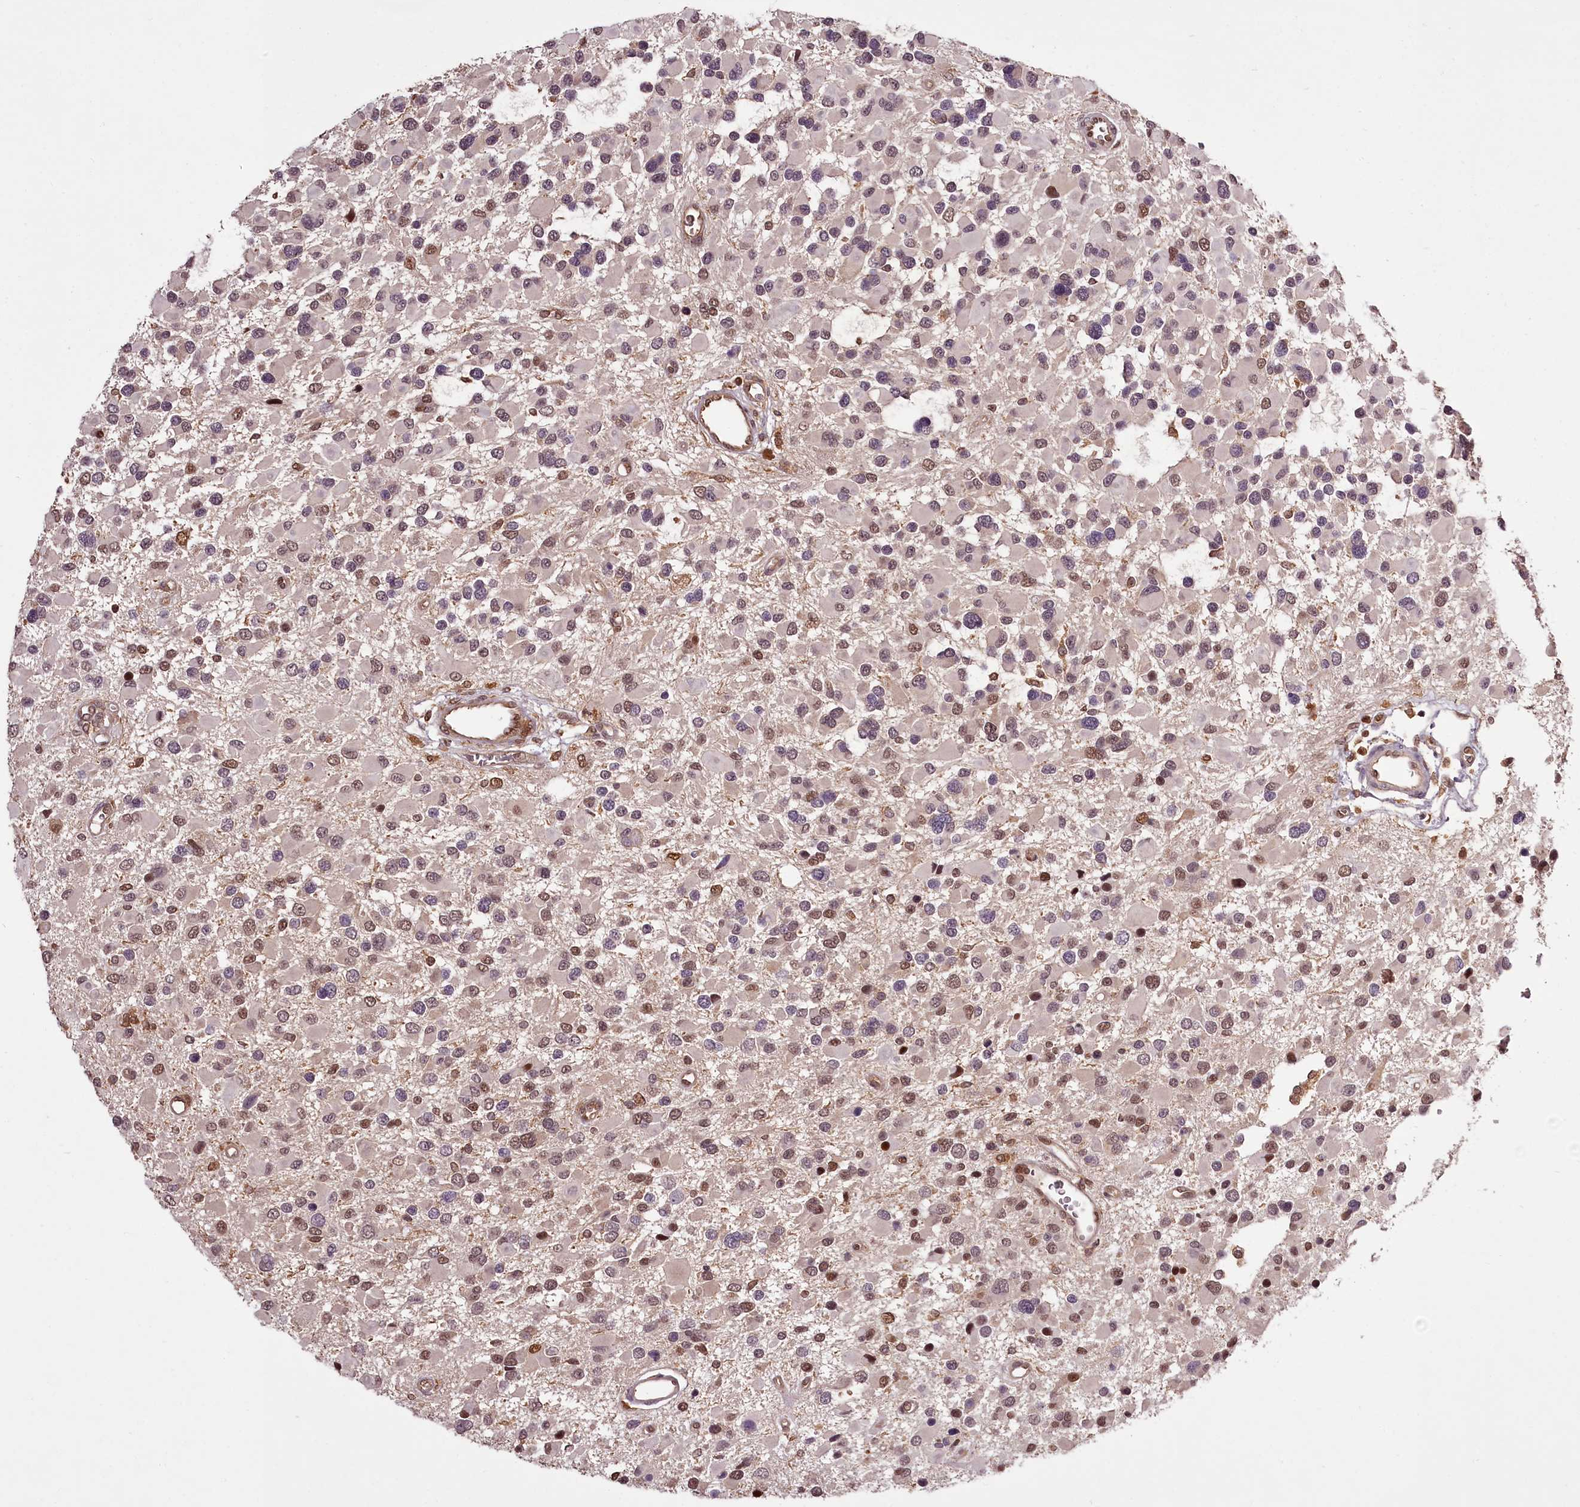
{"staining": {"intensity": "moderate", "quantity": "<25%", "location": "nuclear"}, "tissue": "glioma", "cell_type": "Tumor cells", "image_type": "cancer", "snomed": [{"axis": "morphology", "description": "Glioma, malignant, High grade"}, {"axis": "topography", "description": "Brain"}], "caption": "Moderate nuclear protein positivity is identified in approximately <25% of tumor cells in malignant glioma (high-grade).", "gene": "NPRL2", "patient": {"sex": "male", "age": 53}}